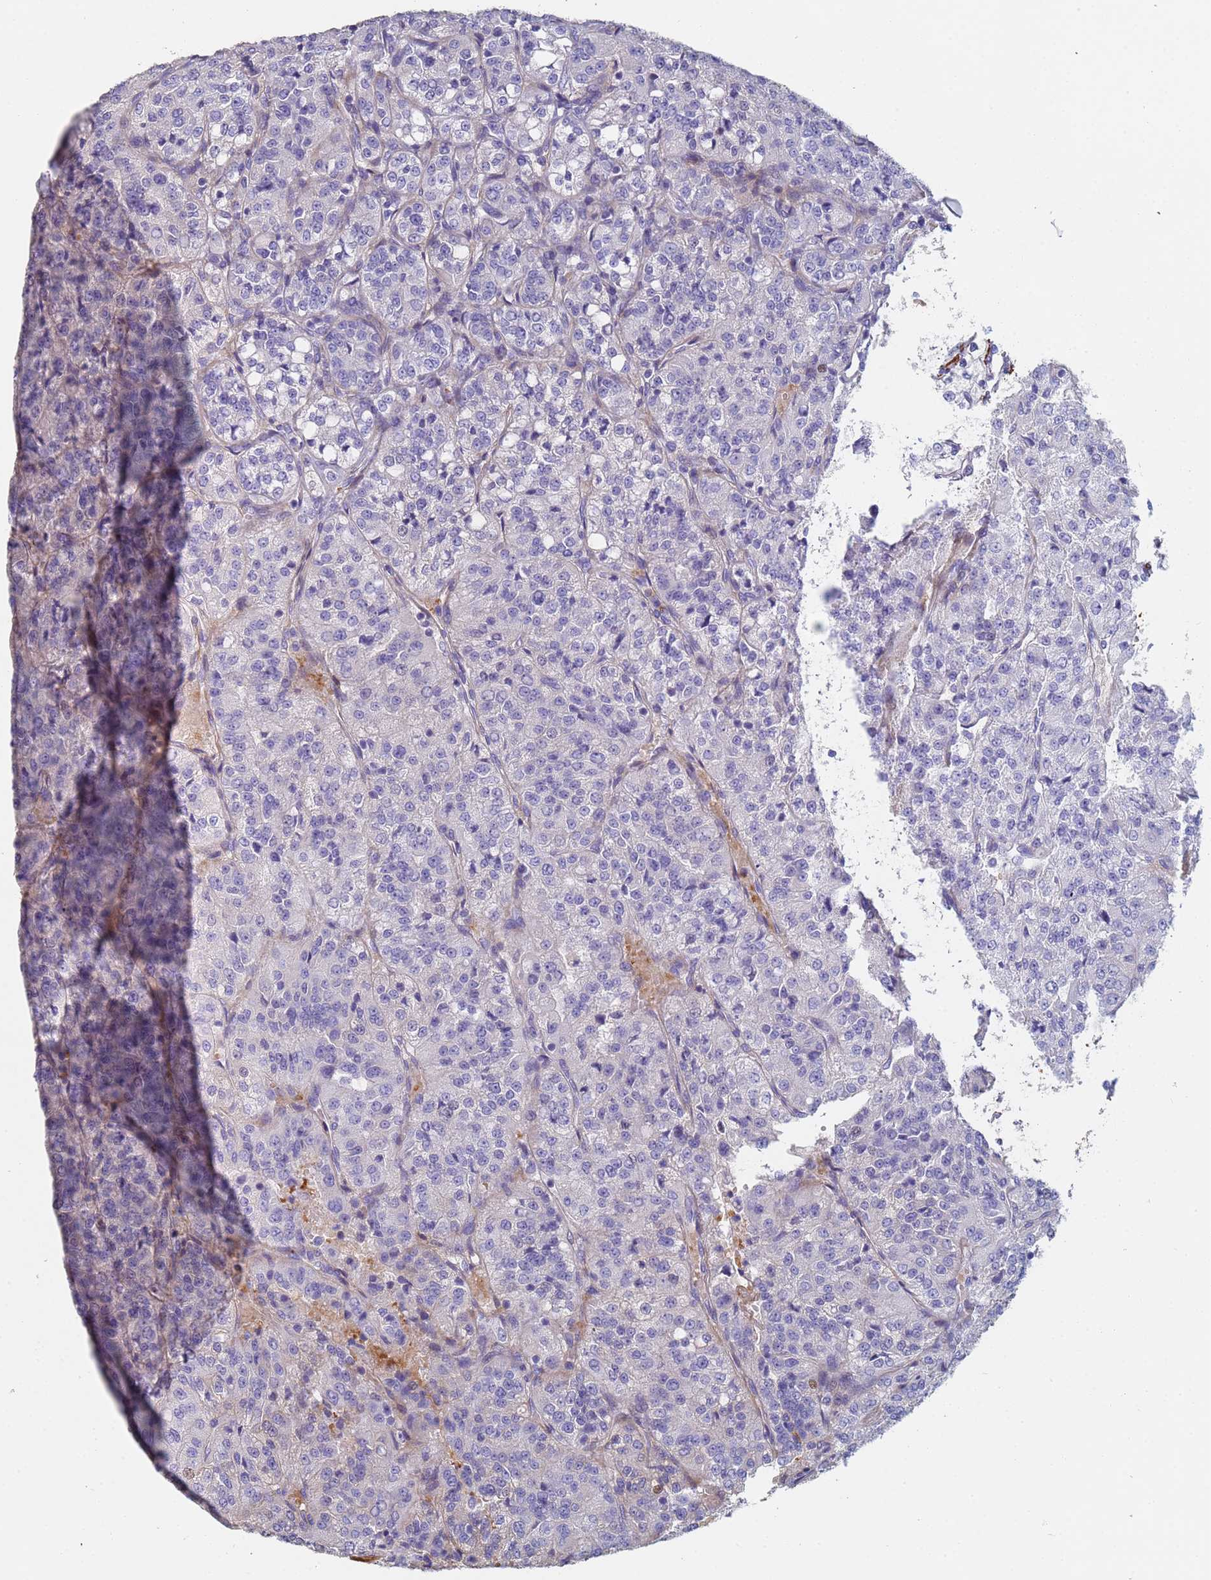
{"staining": {"intensity": "negative", "quantity": "none", "location": "none"}, "tissue": "renal cancer", "cell_type": "Tumor cells", "image_type": "cancer", "snomed": [{"axis": "morphology", "description": "Adenocarcinoma, NOS"}, {"axis": "topography", "description": "Kidney"}], "caption": "Tumor cells show no significant protein positivity in adenocarcinoma (renal). Brightfield microscopy of immunohistochemistry stained with DAB (3,3'-diaminobenzidine) (brown) and hematoxylin (blue), captured at high magnification.", "gene": "ABCA8", "patient": {"sex": "female", "age": 63}}